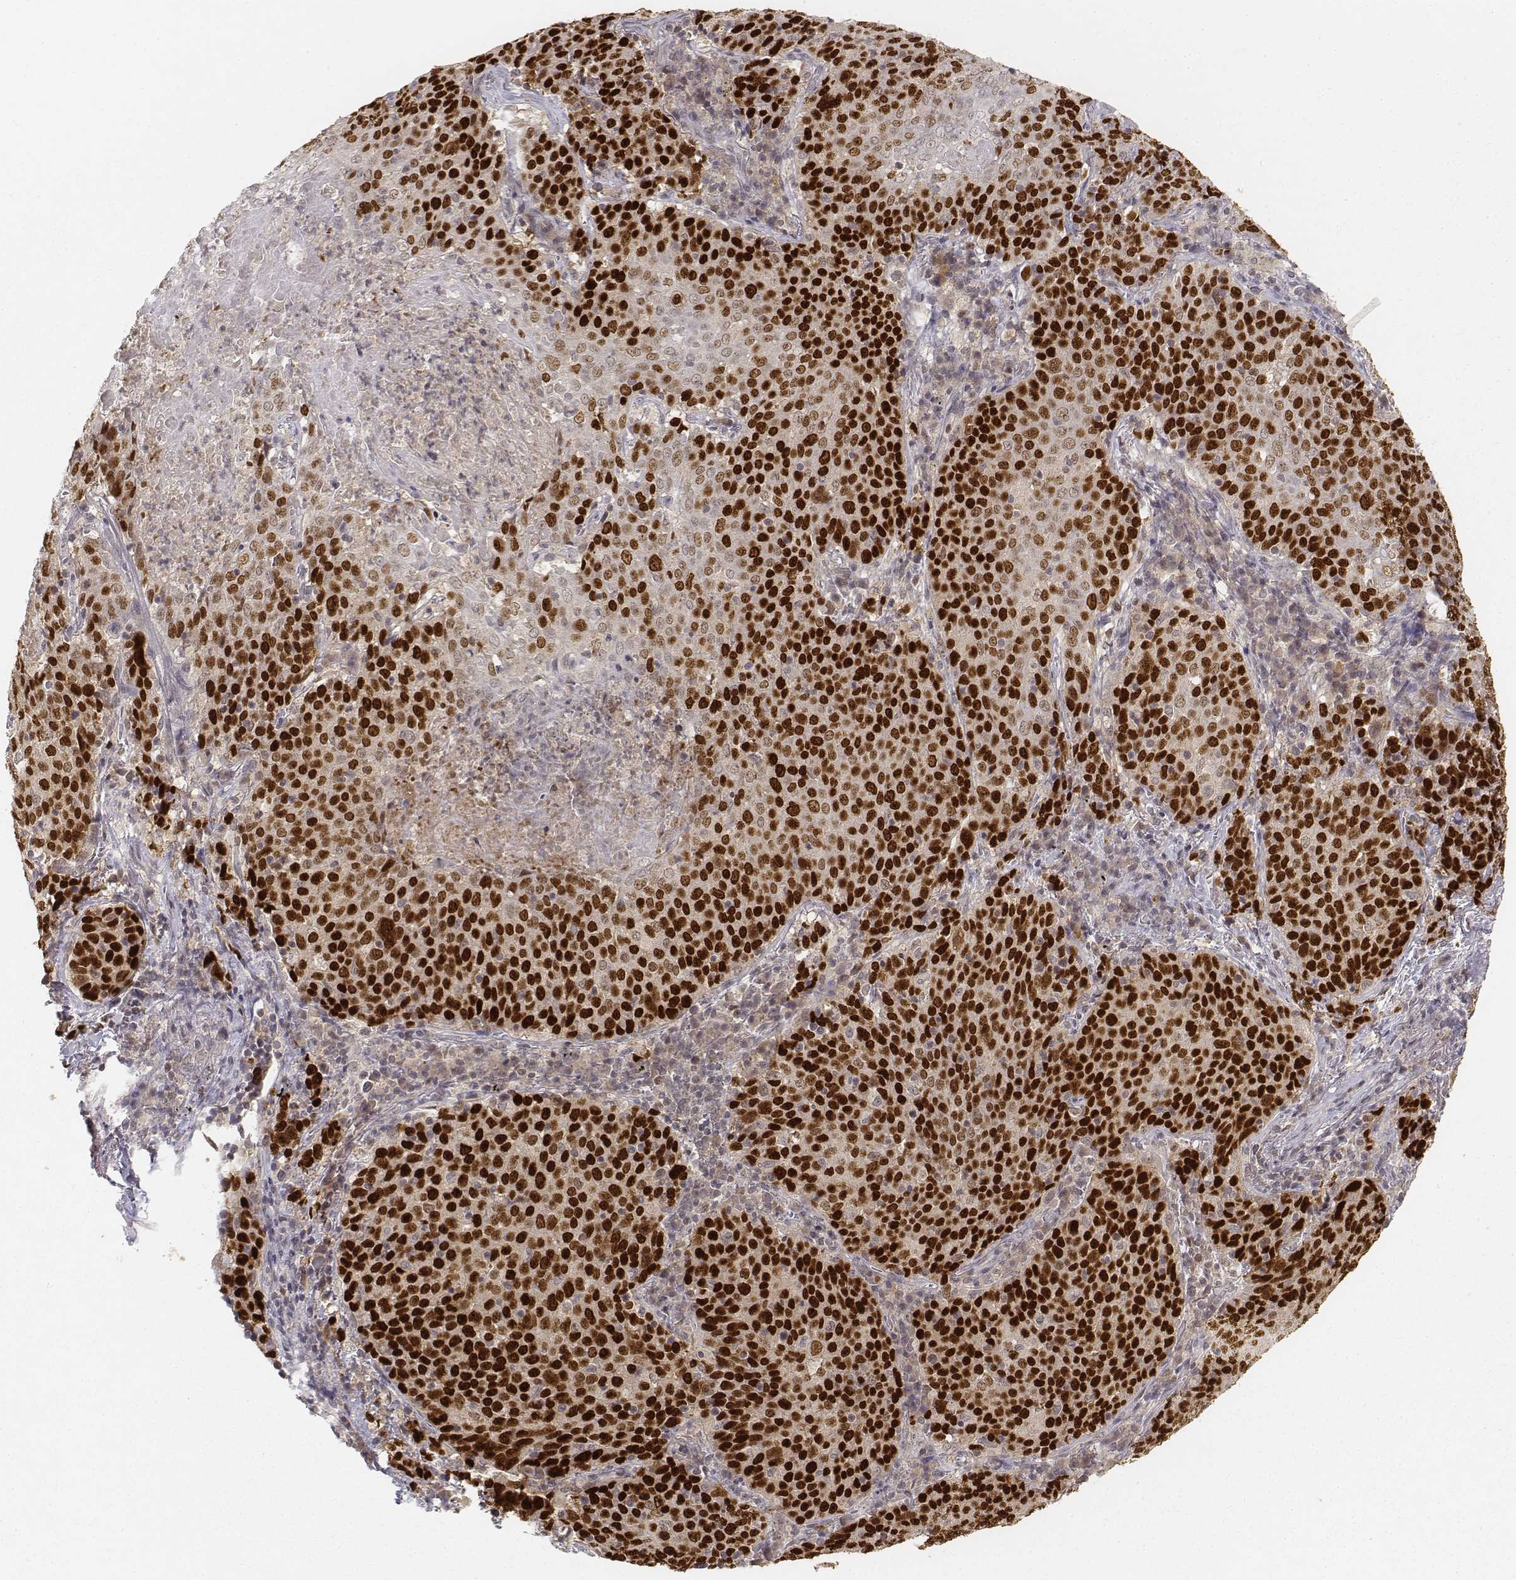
{"staining": {"intensity": "strong", "quantity": ">75%", "location": "nuclear"}, "tissue": "lung cancer", "cell_type": "Tumor cells", "image_type": "cancer", "snomed": [{"axis": "morphology", "description": "Squamous cell carcinoma, NOS"}, {"axis": "topography", "description": "Lung"}], "caption": "Immunohistochemical staining of lung squamous cell carcinoma shows high levels of strong nuclear protein staining in approximately >75% of tumor cells.", "gene": "FANCD2", "patient": {"sex": "male", "age": 82}}